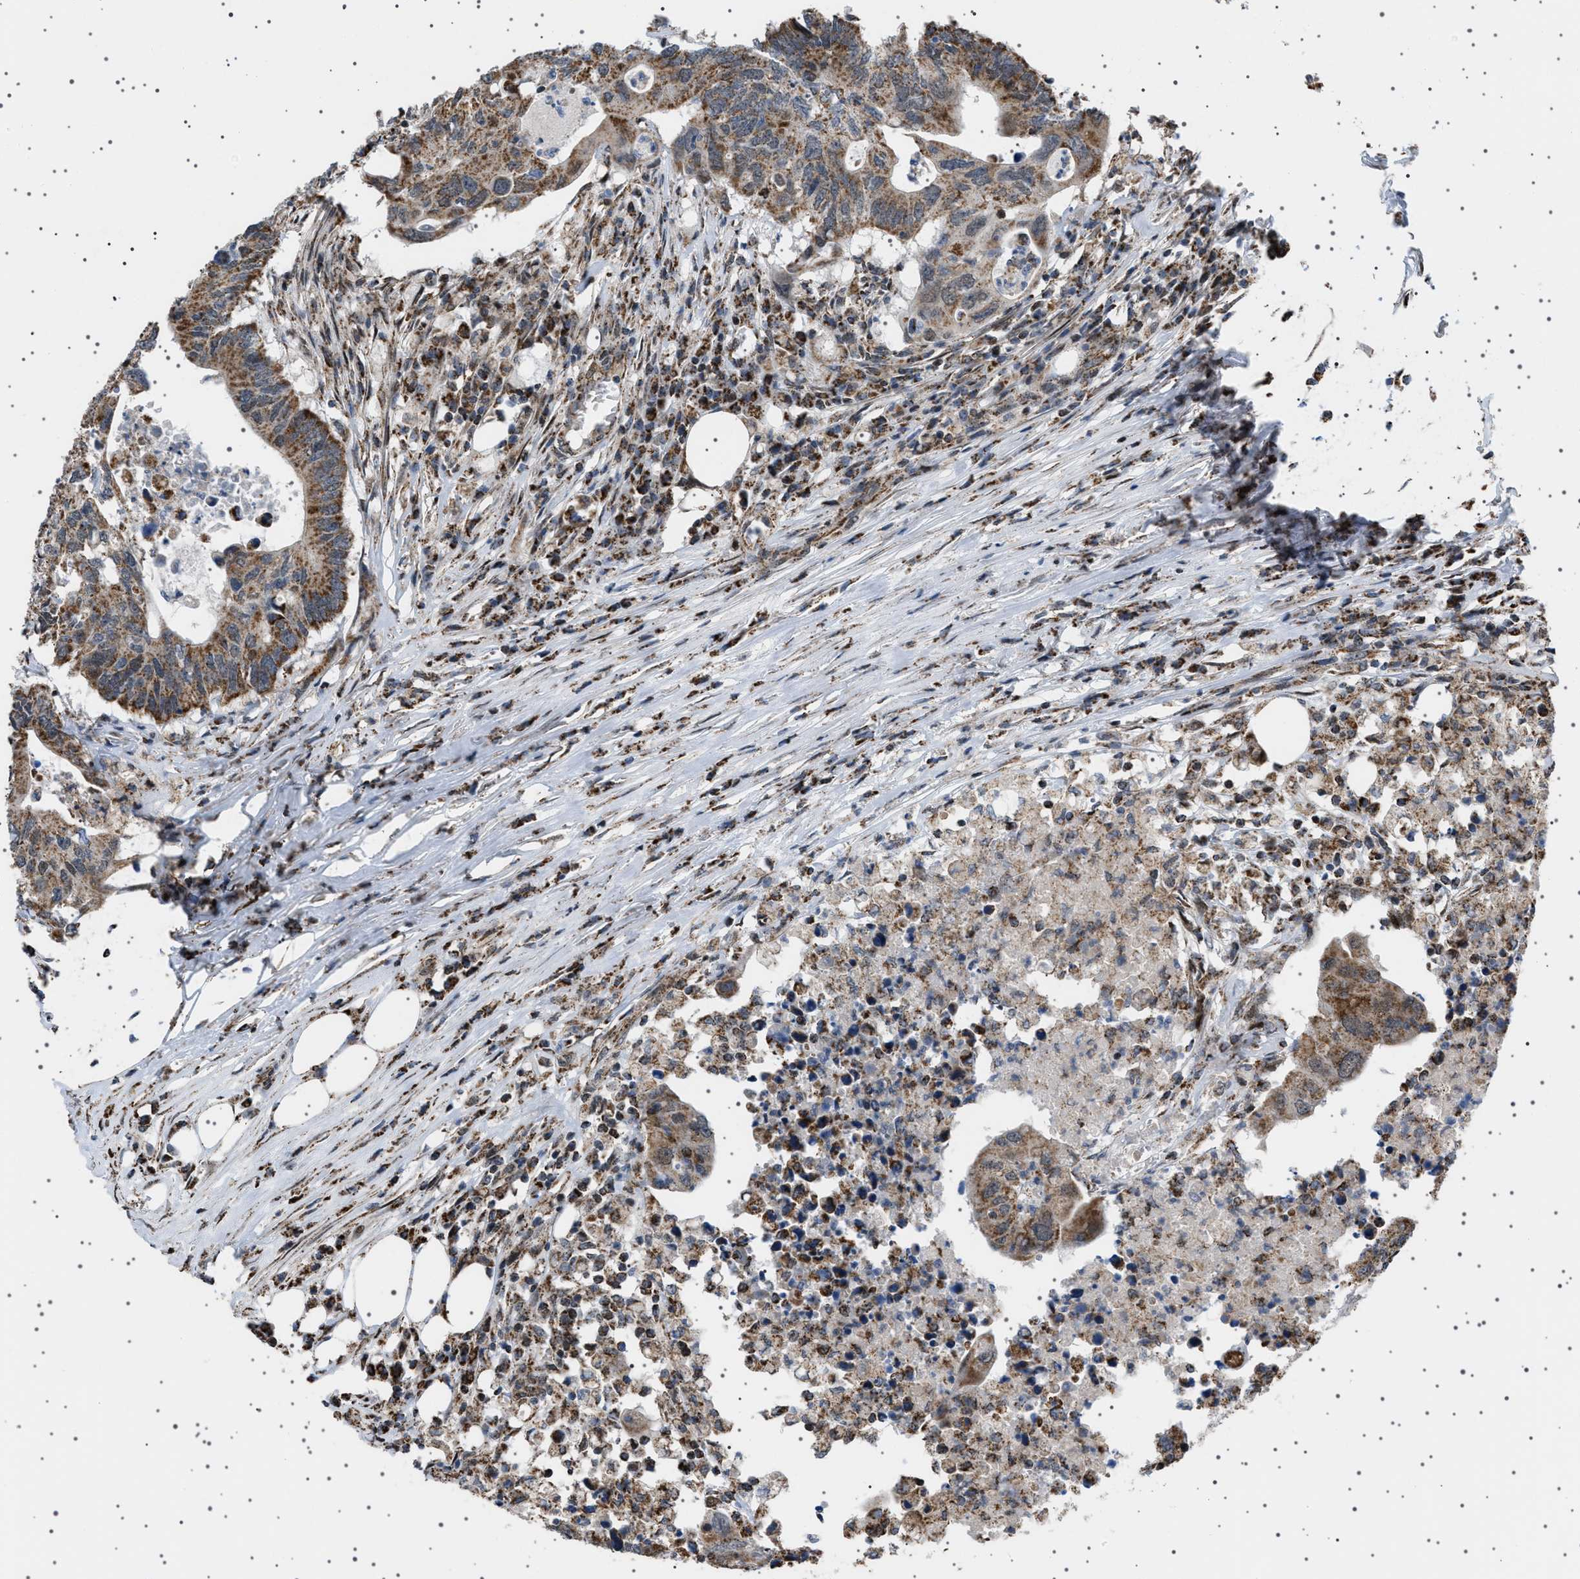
{"staining": {"intensity": "moderate", "quantity": ">75%", "location": "cytoplasmic/membranous"}, "tissue": "colorectal cancer", "cell_type": "Tumor cells", "image_type": "cancer", "snomed": [{"axis": "morphology", "description": "Adenocarcinoma, NOS"}, {"axis": "topography", "description": "Colon"}], "caption": "A histopathology image of colorectal cancer (adenocarcinoma) stained for a protein demonstrates moderate cytoplasmic/membranous brown staining in tumor cells. (DAB (3,3'-diaminobenzidine) IHC with brightfield microscopy, high magnification).", "gene": "MELK", "patient": {"sex": "male", "age": 71}}